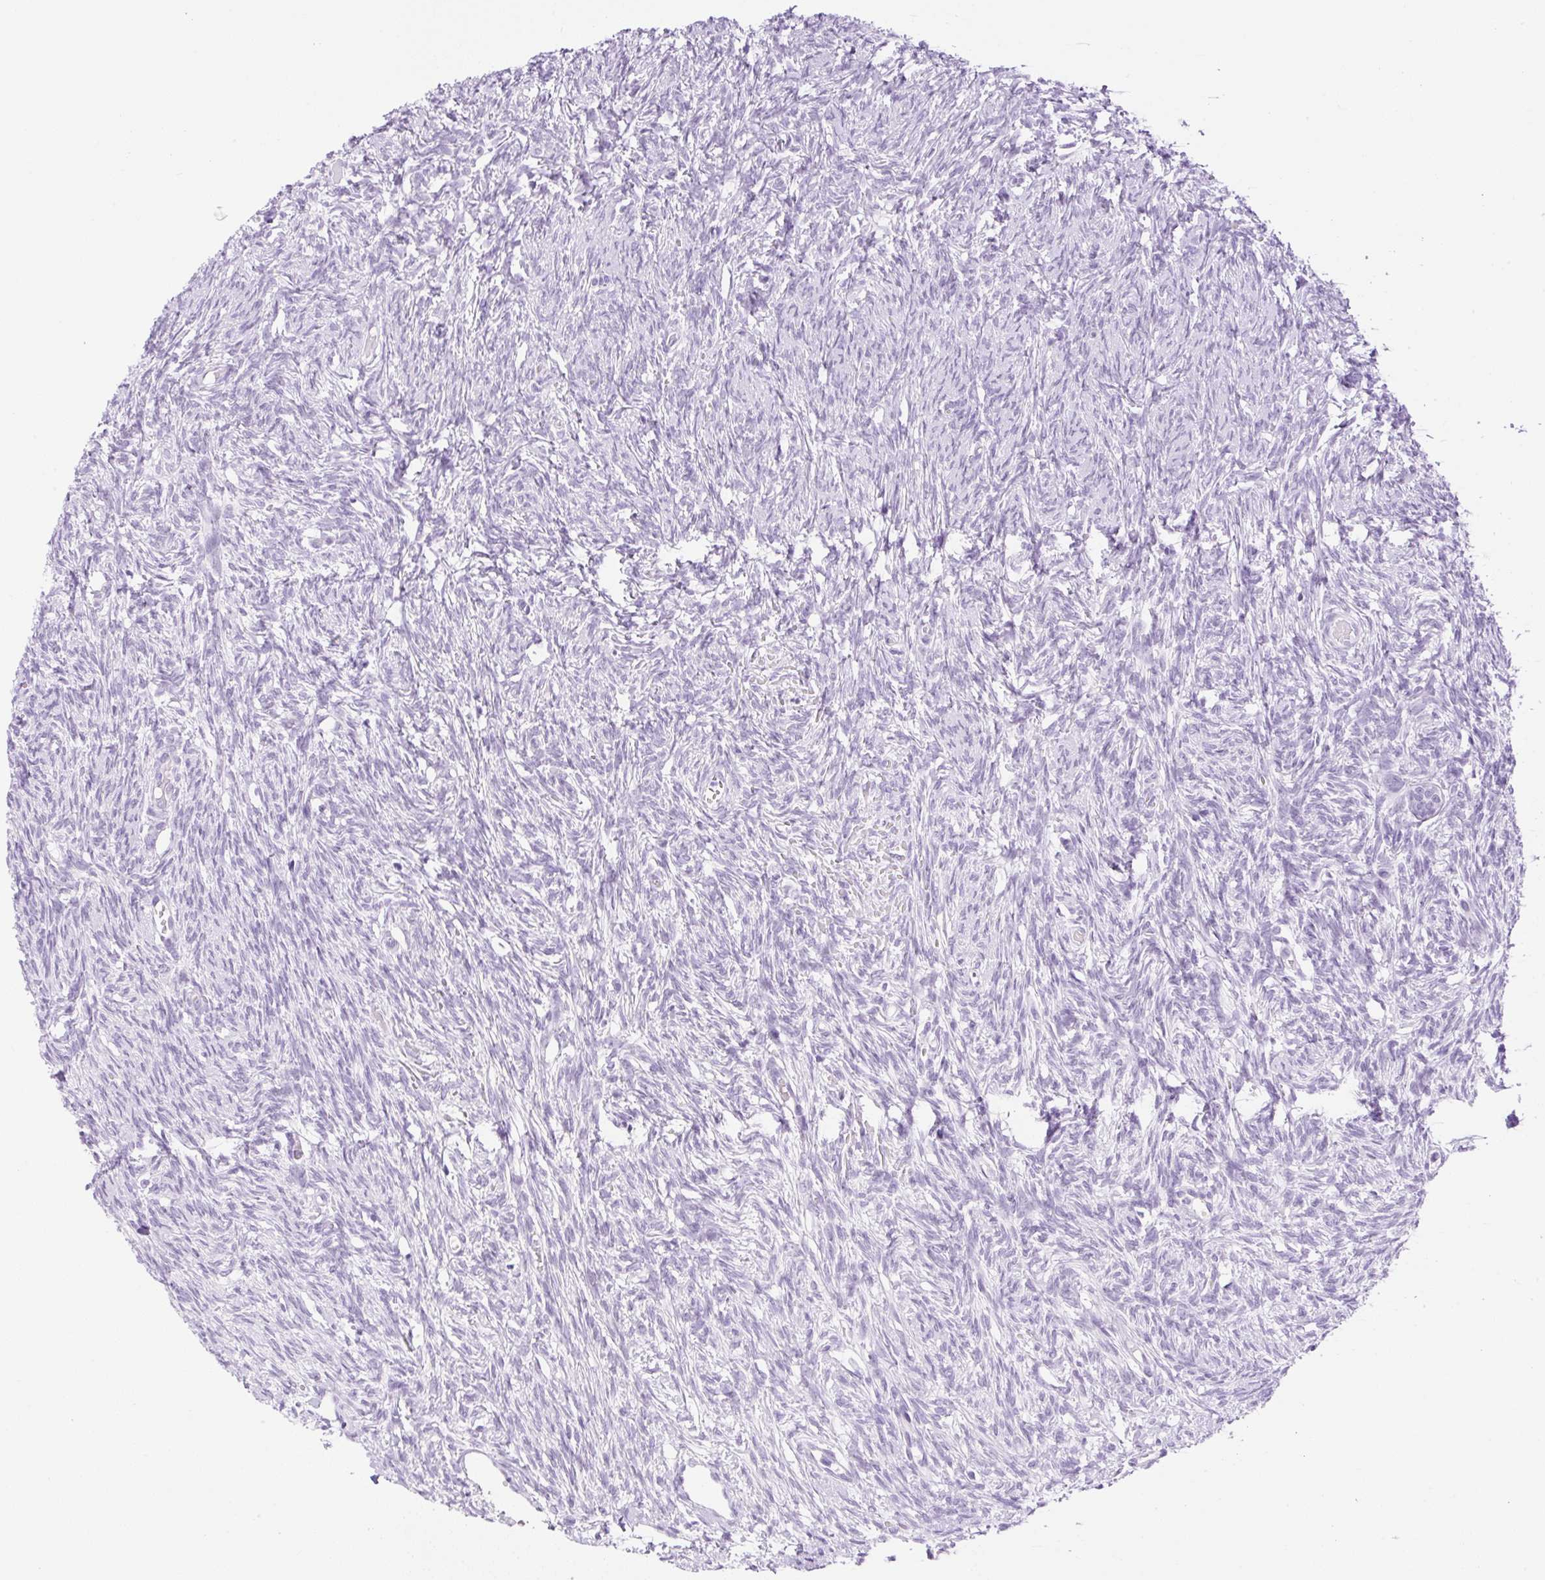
{"staining": {"intensity": "negative", "quantity": "none", "location": "none"}, "tissue": "ovary", "cell_type": "Follicle cells", "image_type": "normal", "snomed": [{"axis": "morphology", "description": "Normal tissue, NOS"}, {"axis": "topography", "description": "Ovary"}], "caption": "Immunohistochemical staining of unremarkable human ovary exhibits no significant positivity in follicle cells.", "gene": "SPRR4", "patient": {"sex": "female", "age": 33}}